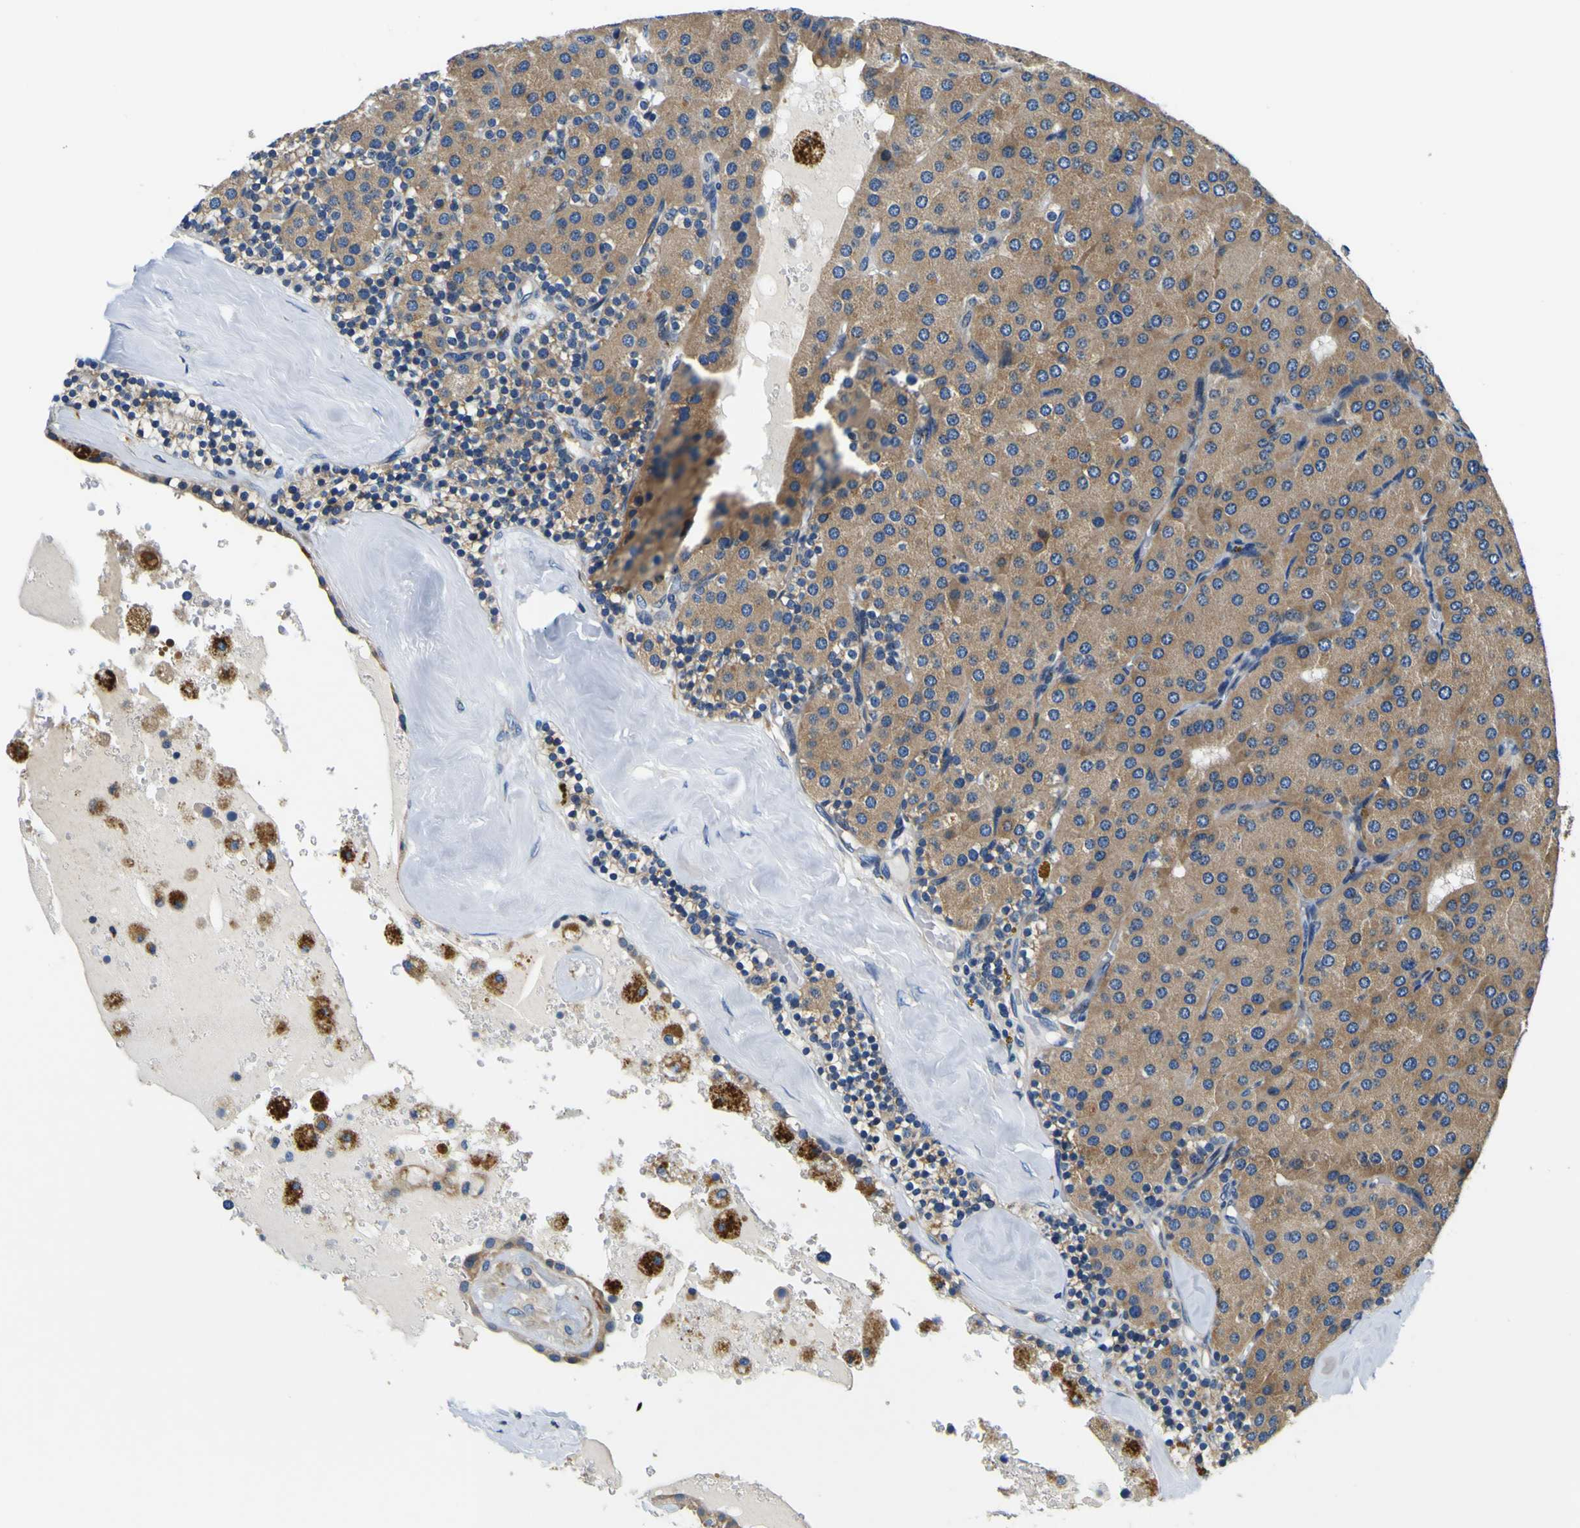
{"staining": {"intensity": "moderate", "quantity": ">75%", "location": "cytoplasmic/membranous"}, "tissue": "parathyroid gland", "cell_type": "Glandular cells", "image_type": "normal", "snomed": [{"axis": "morphology", "description": "Normal tissue, NOS"}, {"axis": "morphology", "description": "Adenoma, NOS"}, {"axis": "topography", "description": "Parathyroid gland"}], "caption": "Parathyroid gland was stained to show a protein in brown. There is medium levels of moderate cytoplasmic/membranous positivity in about >75% of glandular cells. Nuclei are stained in blue.", "gene": "CLSTN1", "patient": {"sex": "female", "age": 86}}